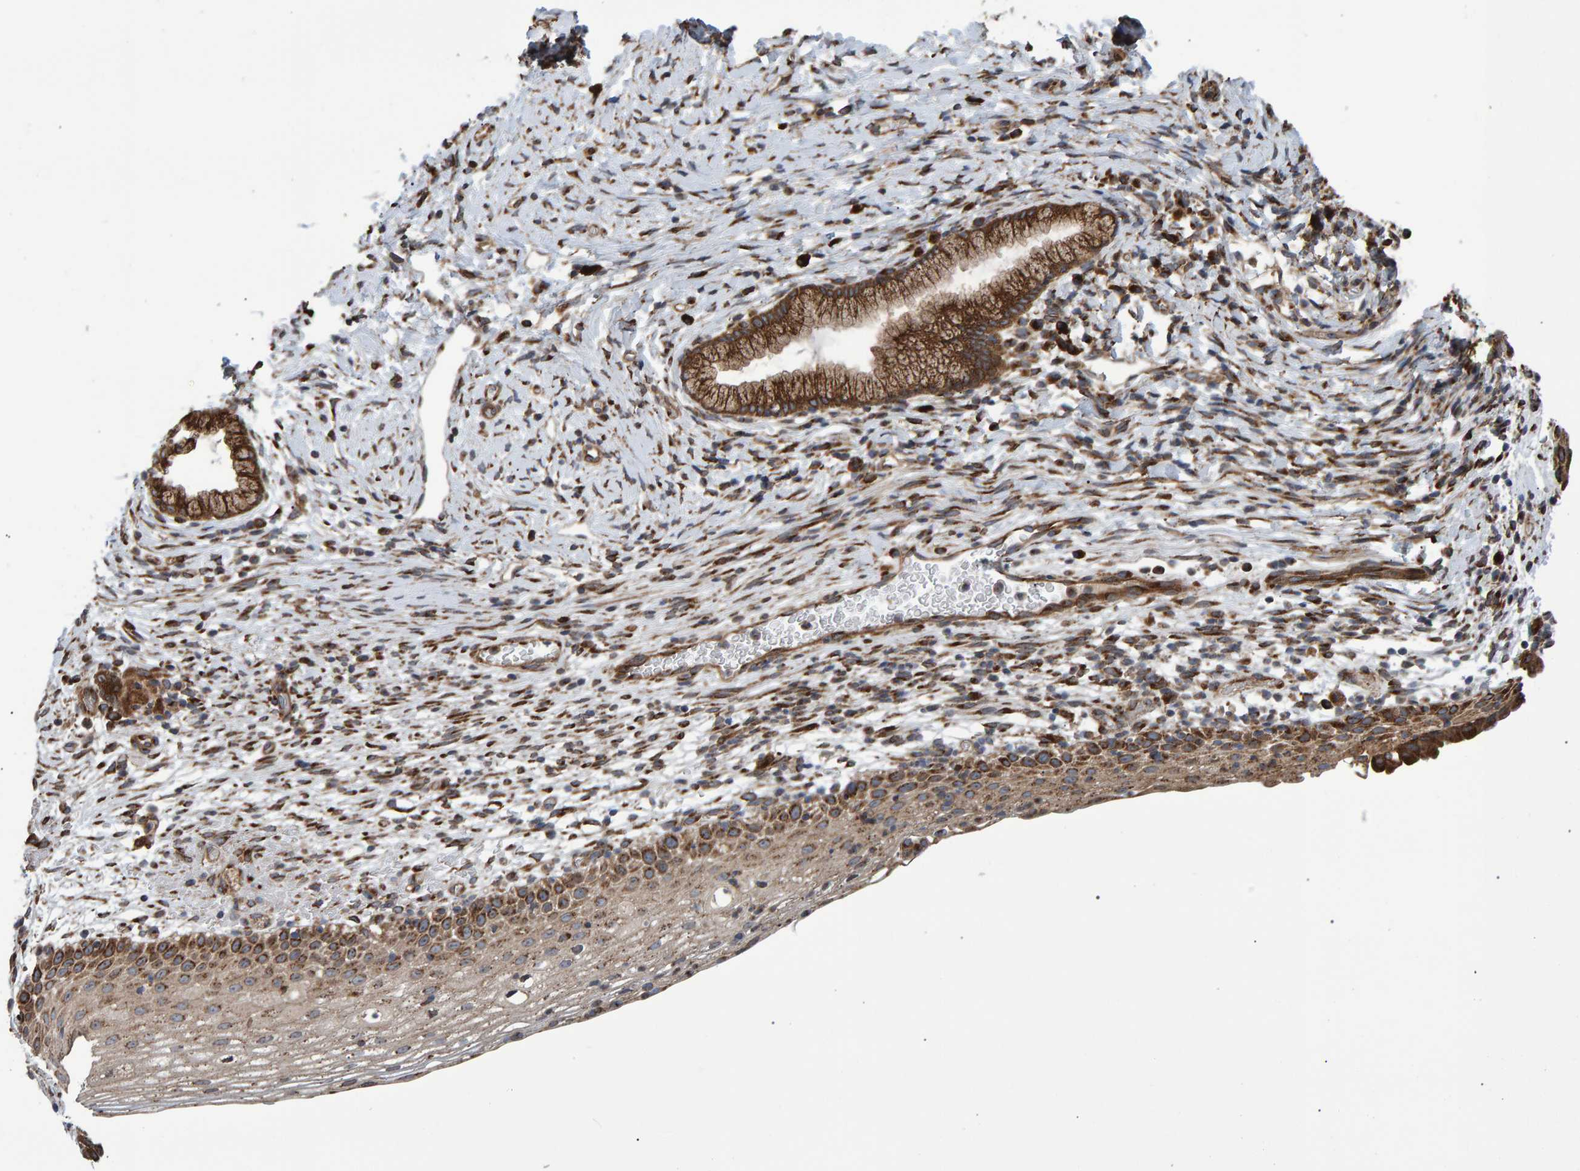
{"staining": {"intensity": "moderate", "quantity": ">75%", "location": "cytoplasmic/membranous"}, "tissue": "cervix", "cell_type": "Glandular cells", "image_type": "normal", "snomed": [{"axis": "morphology", "description": "Normal tissue, NOS"}, {"axis": "topography", "description": "Cervix"}], "caption": "Immunohistochemistry histopathology image of unremarkable cervix: human cervix stained using immunohistochemistry (IHC) demonstrates medium levels of moderate protein expression localized specifically in the cytoplasmic/membranous of glandular cells, appearing as a cytoplasmic/membranous brown color.", "gene": "FAM117A", "patient": {"sex": "female", "age": 72}}